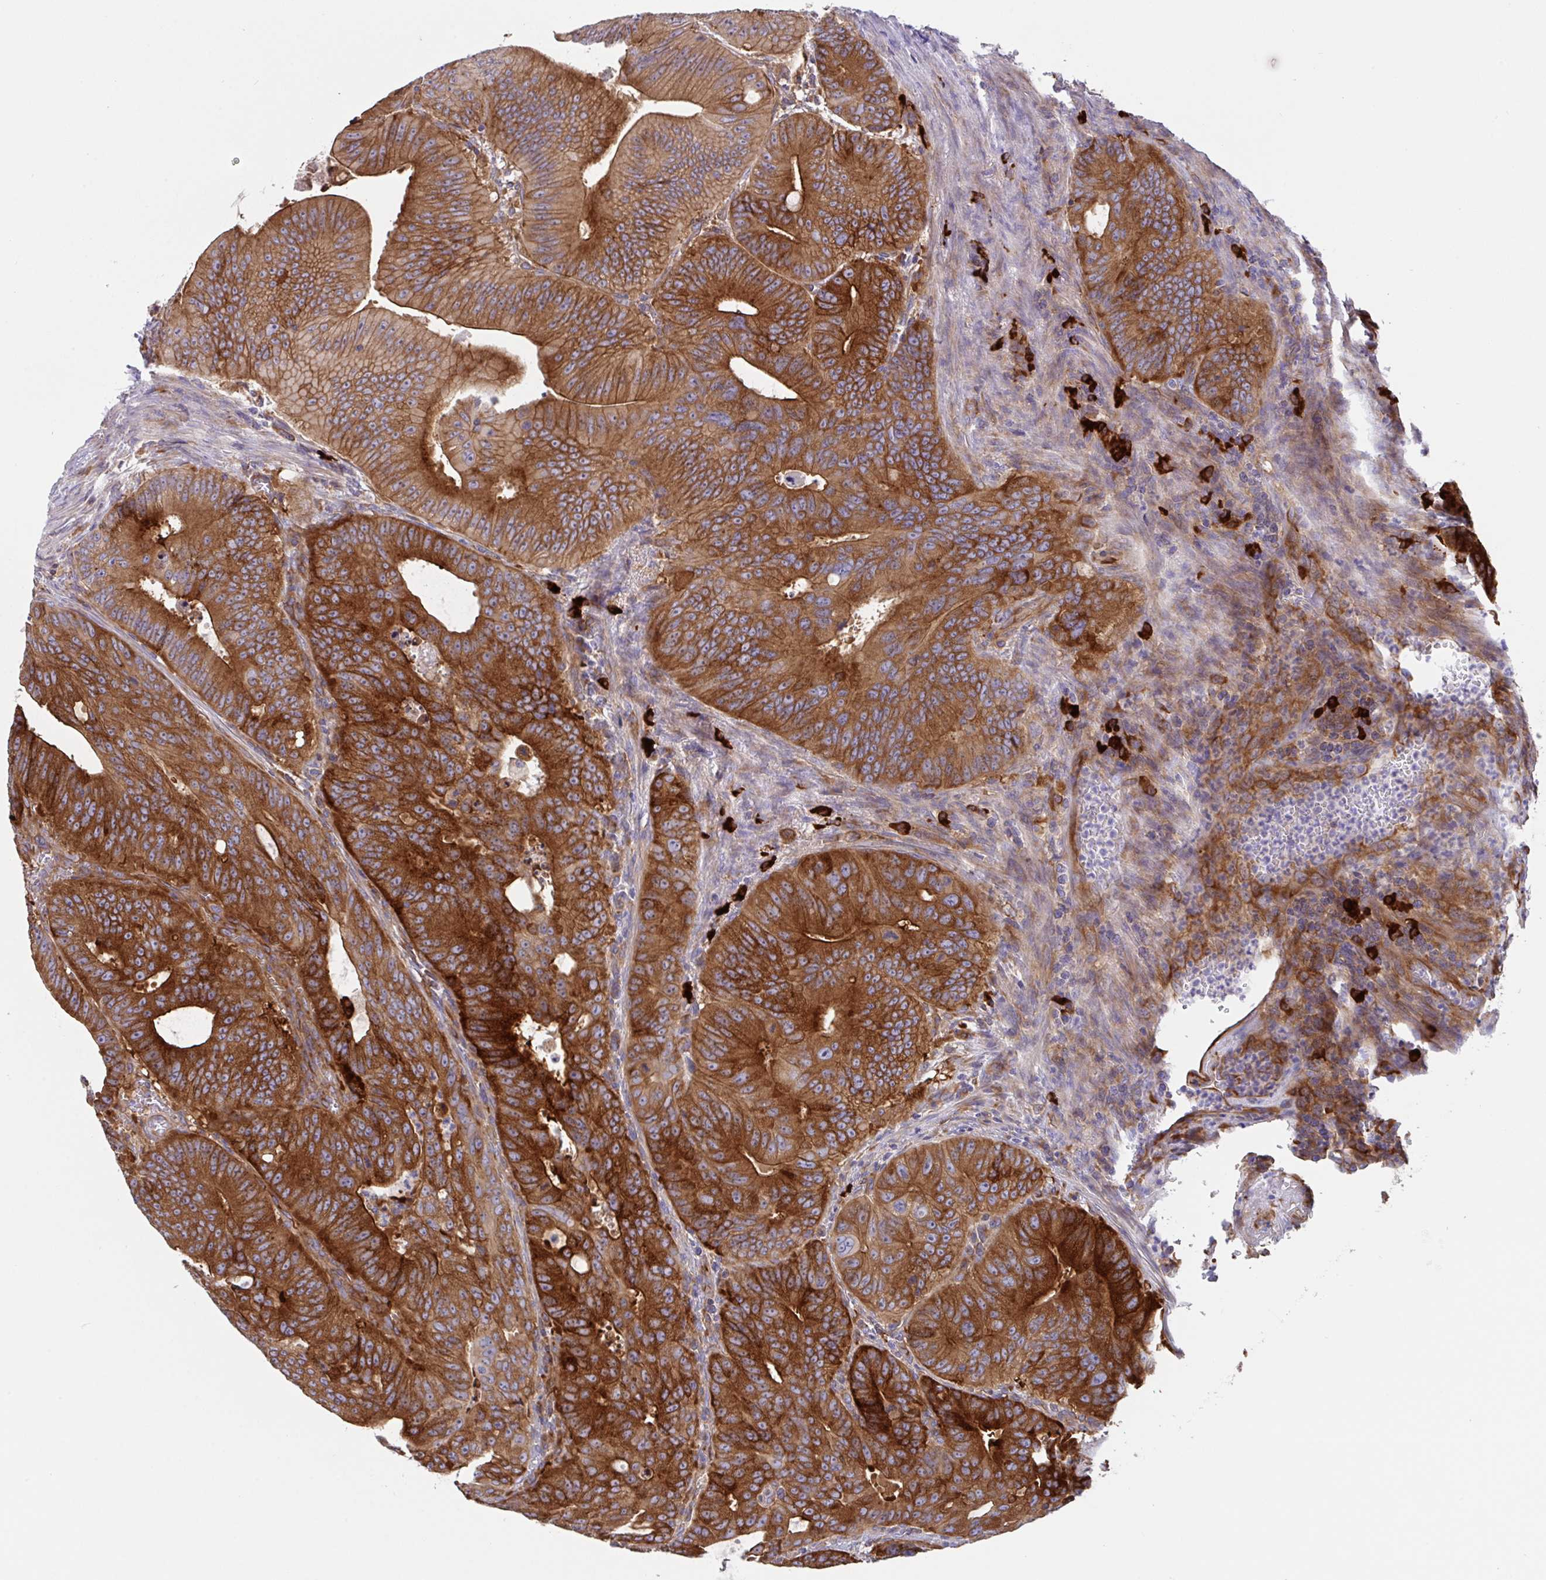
{"staining": {"intensity": "strong", "quantity": ">75%", "location": "cytoplasmic/membranous"}, "tissue": "colorectal cancer", "cell_type": "Tumor cells", "image_type": "cancer", "snomed": [{"axis": "morphology", "description": "Adenocarcinoma, NOS"}, {"axis": "topography", "description": "Colon"}], "caption": "Protein expression analysis of human colorectal adenocarcinoma reveals strong cytoplasmic/membranous expression in approximately >75% of tumor cells.", "gene": "YARS2", "patient": {"sex": "male", "age": 62}}